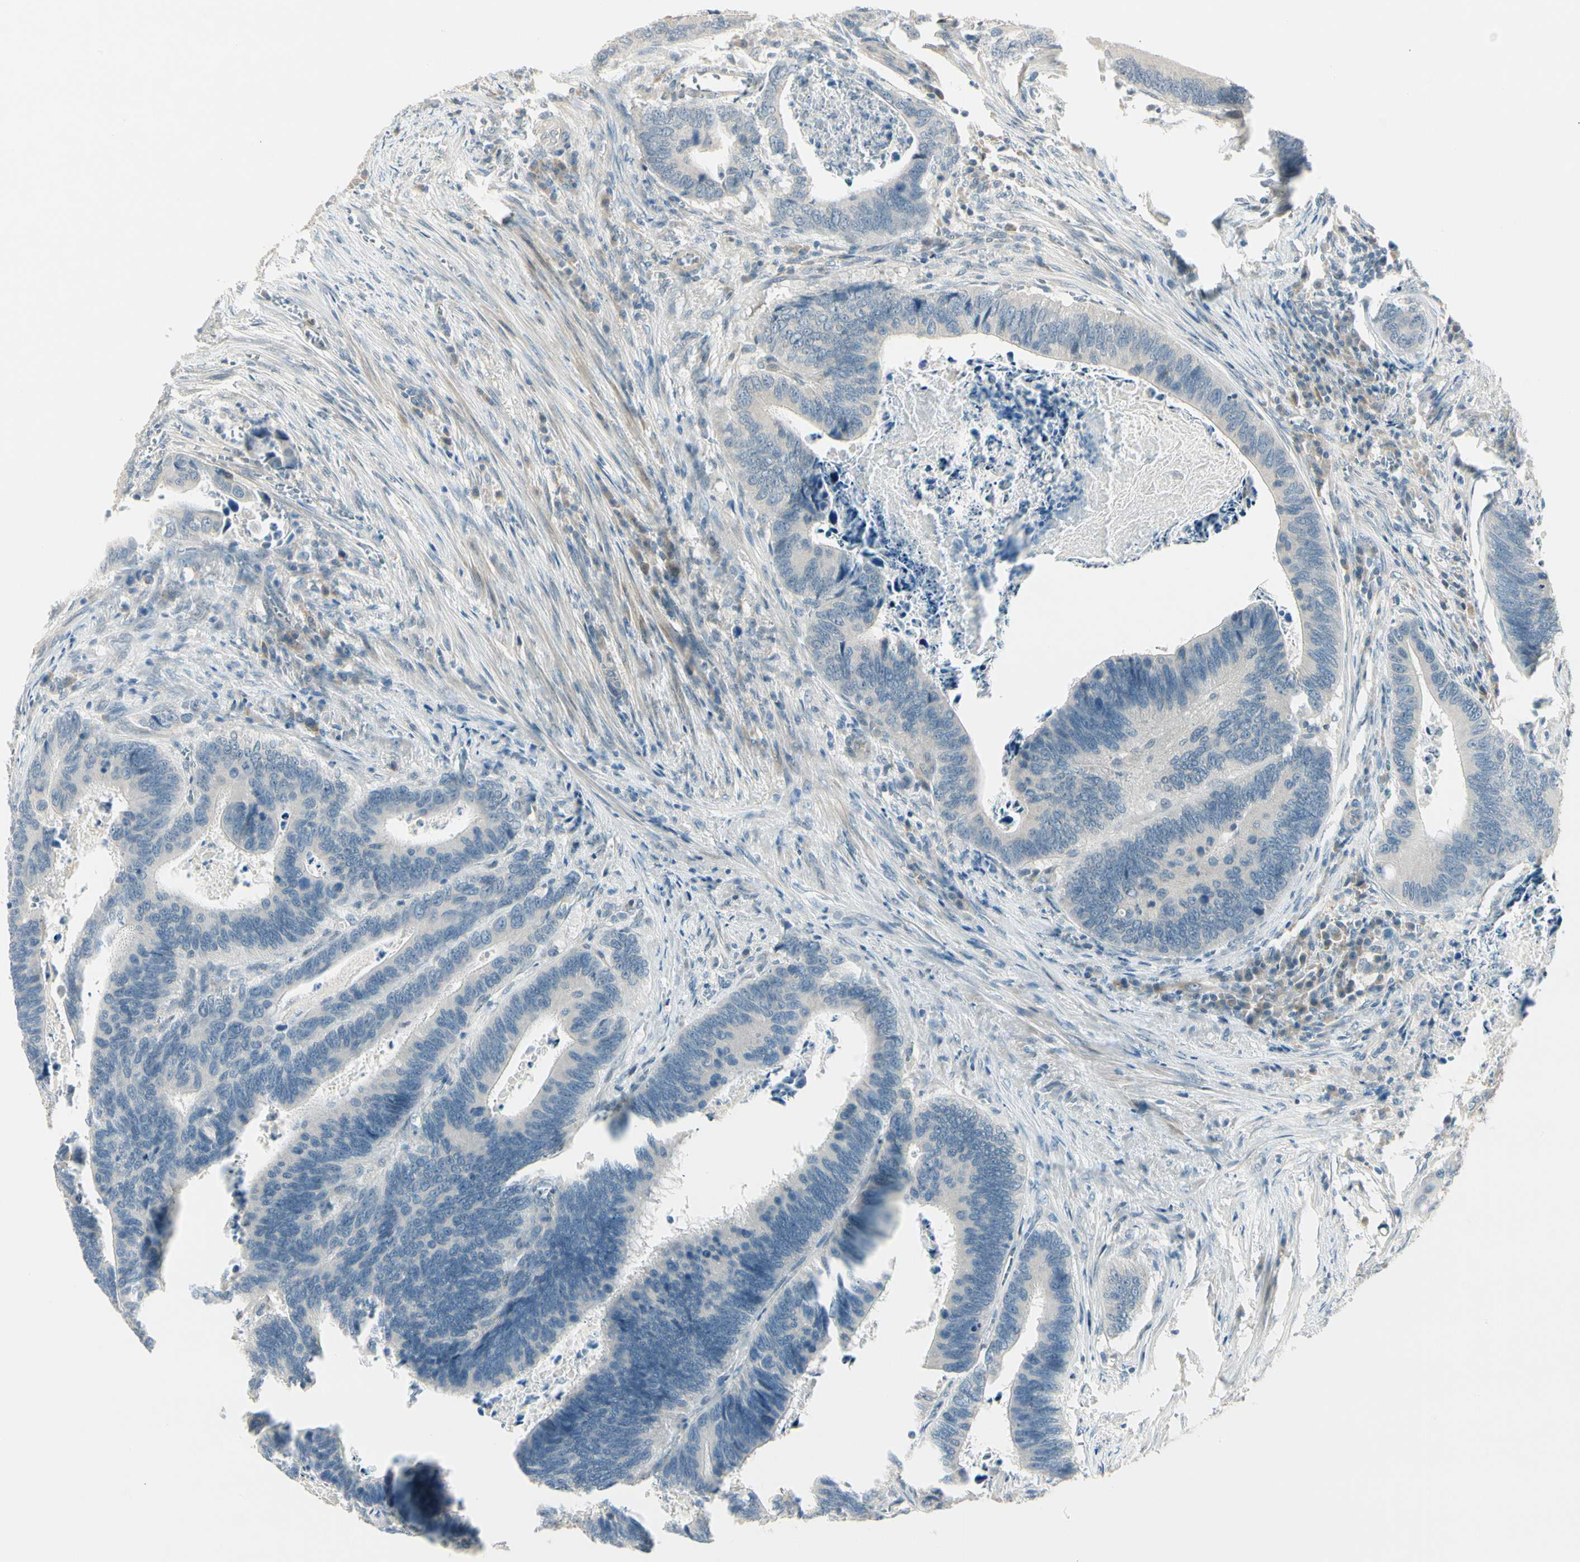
{"staining": {"intensity": "negative", "quantity": "none", "location": "none"}, "tissue": "colorectal cancer", "cell_type": "Tumor cells", "image_type": "cancer", "snomed": [{"axis": "morphology", "description": "Adenocarcinoma, NOS"}, {"axis": "topography", "description": "Colon"}], "caption": "High magnification brightfield microscopy of colorectal cancer (adenocarcinoma) stained with DAB (3,3'-diaminobenzidine) (brown) and counterstained with hematoxylin (blue): tumor cells show no significant expression.", "gene": "PCDHB15", "patient": {"sex": "male", "age": 72}}